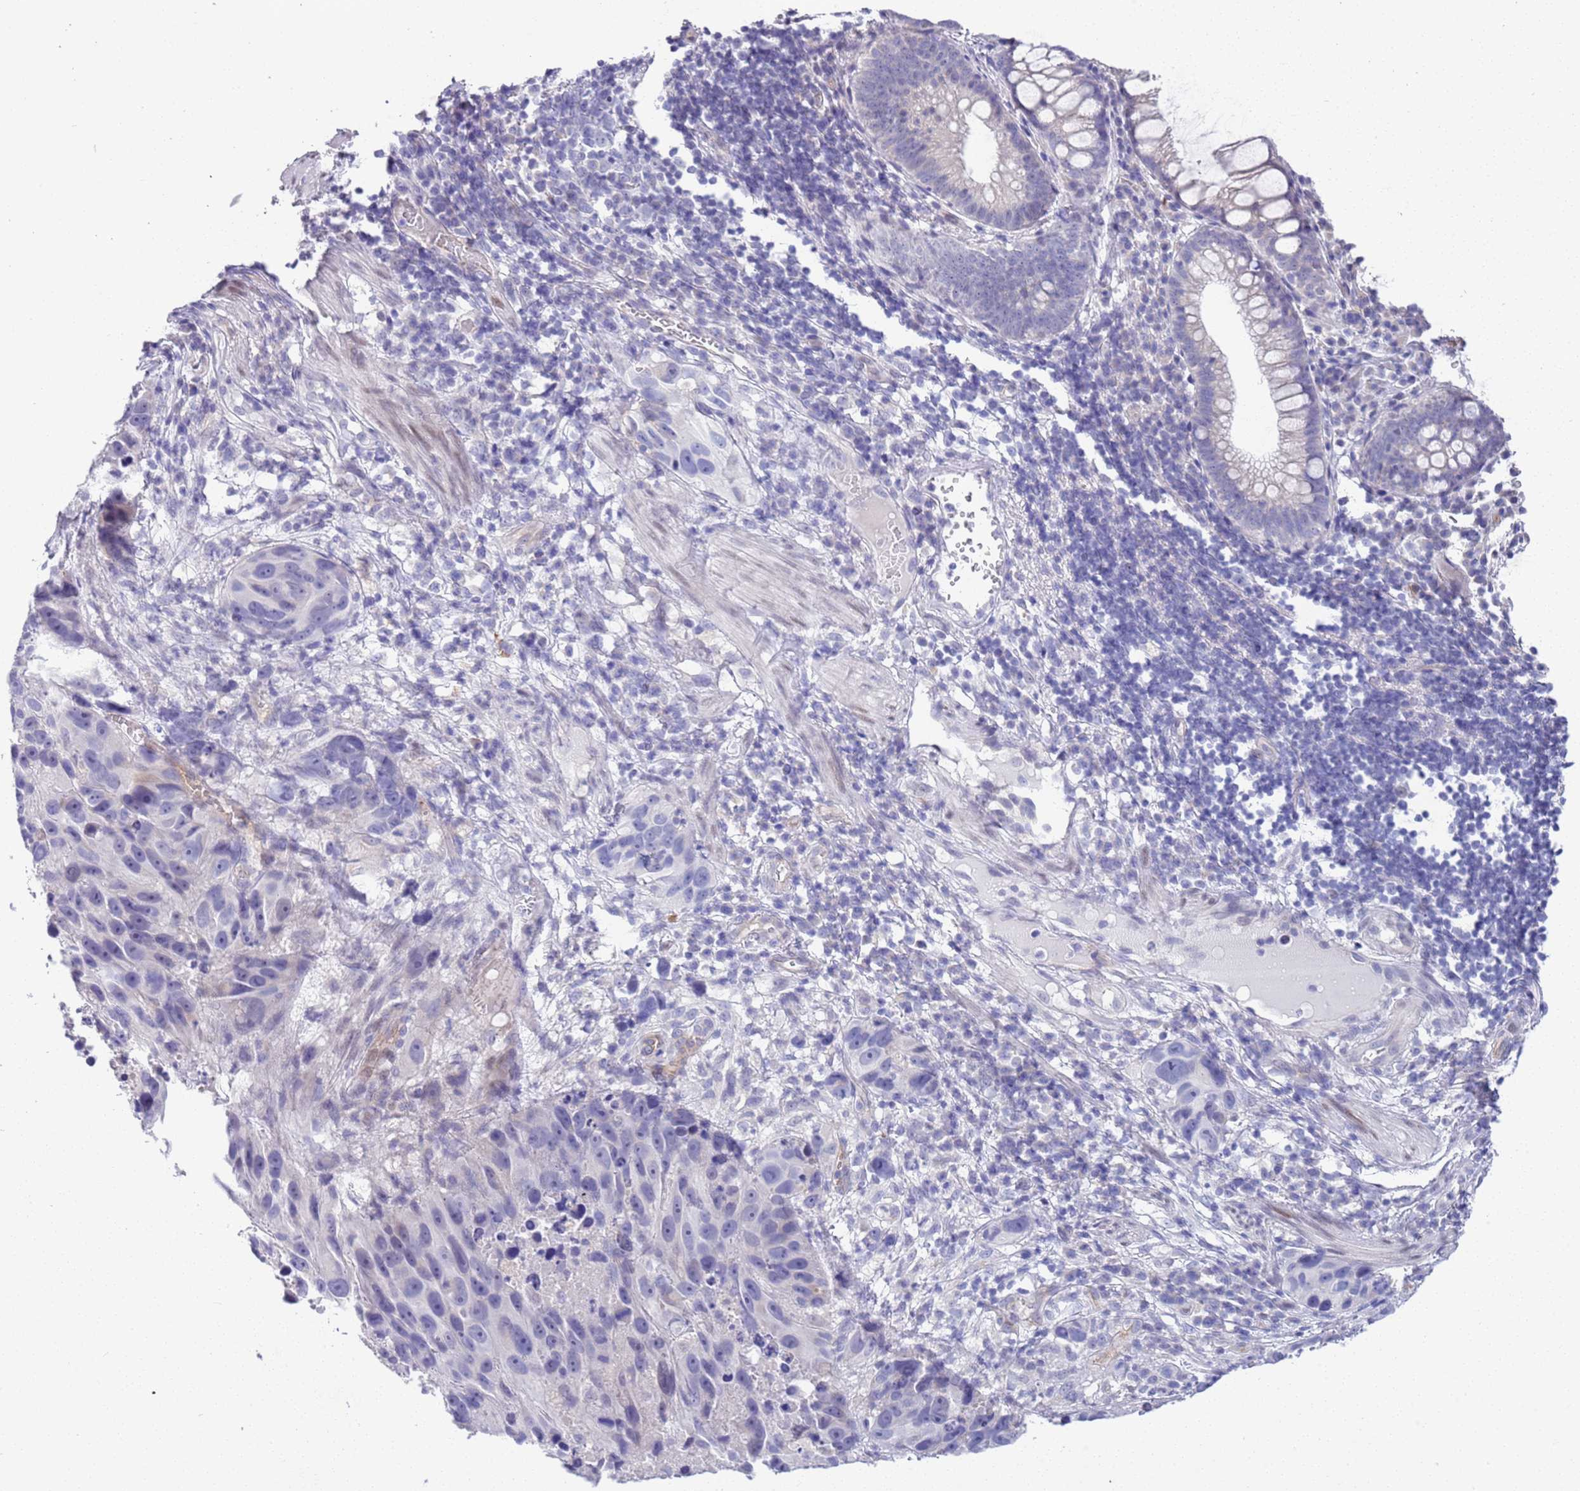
{"staining": {"intensity": "negative", "quantity": "none", "location": "none"}, "tissue": "melanoma", "cell_type": "Tumor cells", "image_type": "cancer", "snomed": [{"axis": "morphology", "description": "Malignant melanoma, NOS"}, {"axis": "topography", "description": "Skin"}], "caption": "An immunohistochemistry photomicrograph of melanoma is shown. There is no staining in tumor cells of melanoma.", "gene": "BRMS1L", "patient": {"sex": "male", "age": 84}}